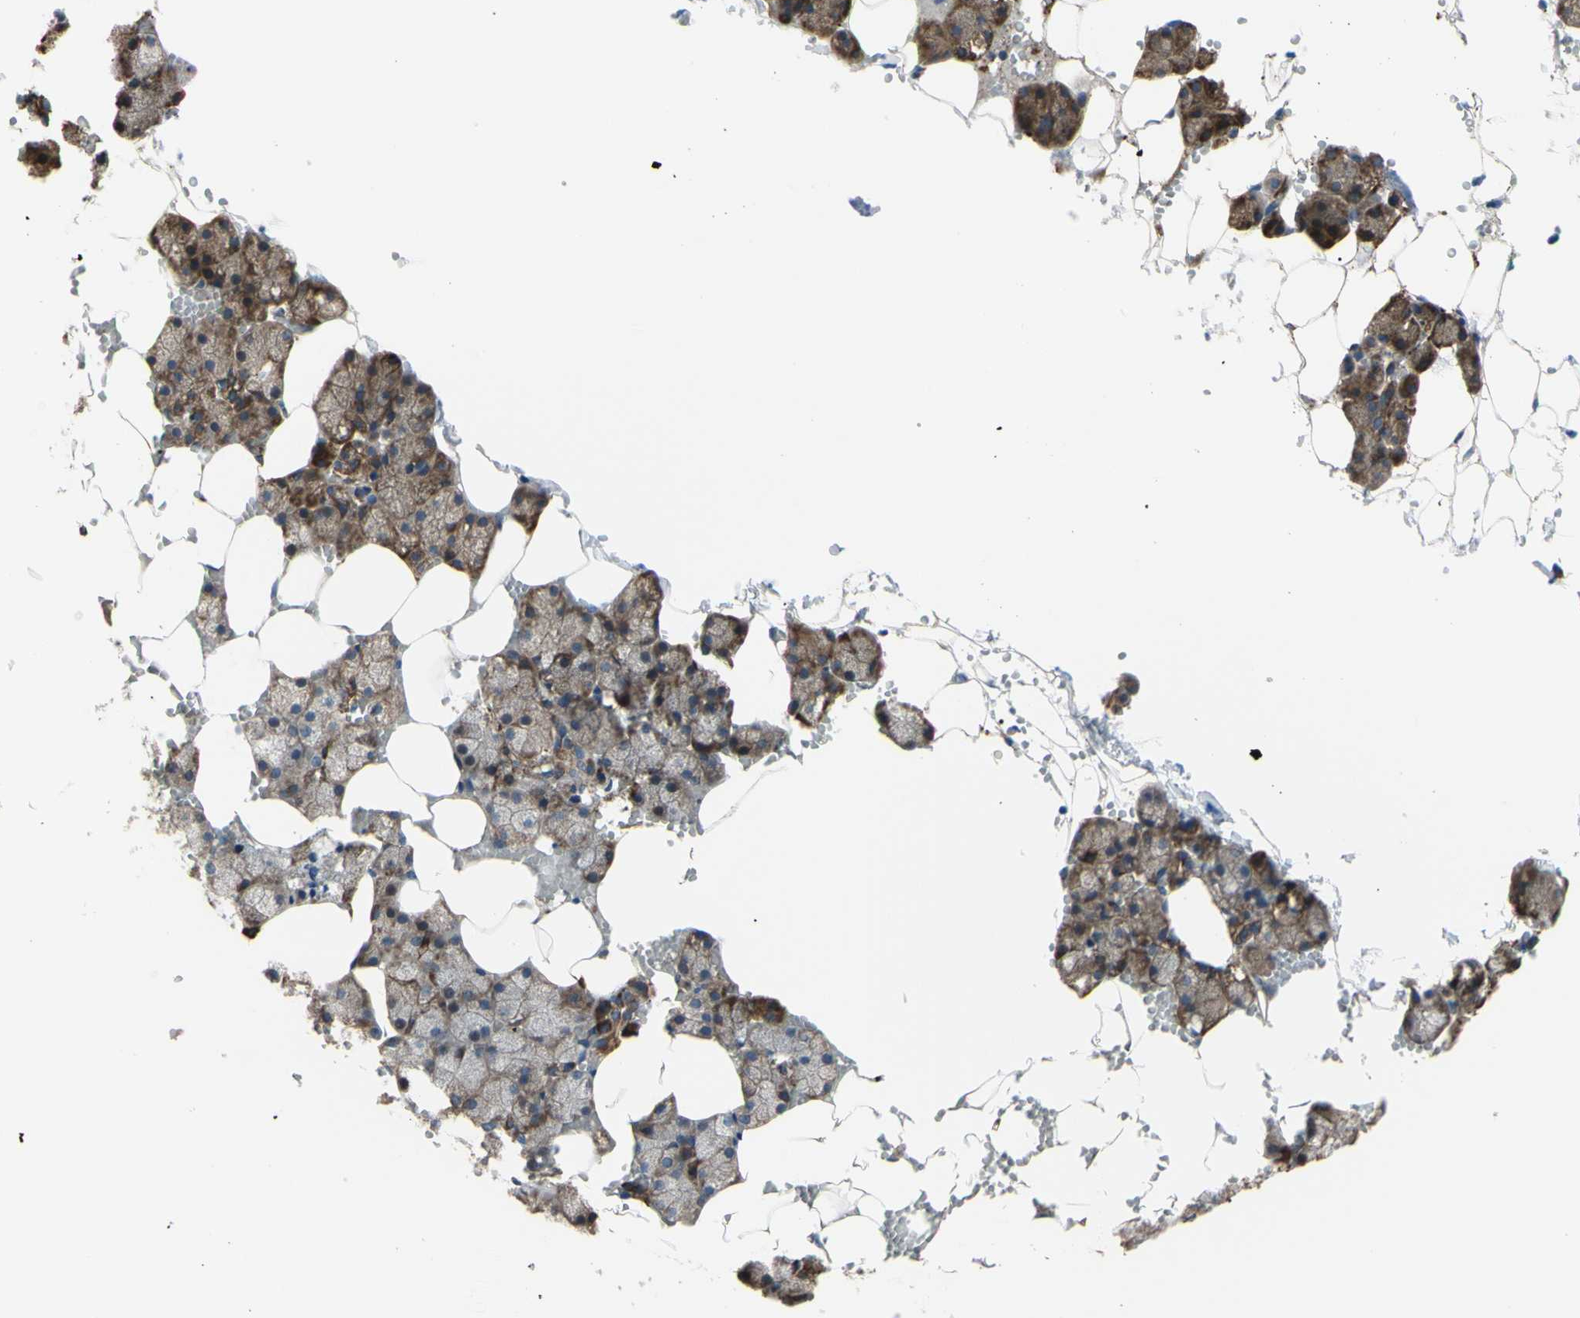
{"staining": {"intensity": "strong", "quantity": ">75%", "location": "cytoplasmic/membranous"}, "tissue": "salivary gland", "cell_type": "Glandular cells", "image_type": "normal", "snomed": [{"axis": "morphology", "description": "Normal tissue, NOS"}, {"axis": "topography", "description": "Salivary gland"}], "caption": "DAB immunohistochemical staining of normal human salivary gland shows strong cytoplasmic/membranous protein staining in approximately >75% of glandular cells. Immunohistochemistry stains the protein of interest in brown and the nuclei are stained blue.", "gene": "BMF", "patient": {"sex": "male", "age": 62}}